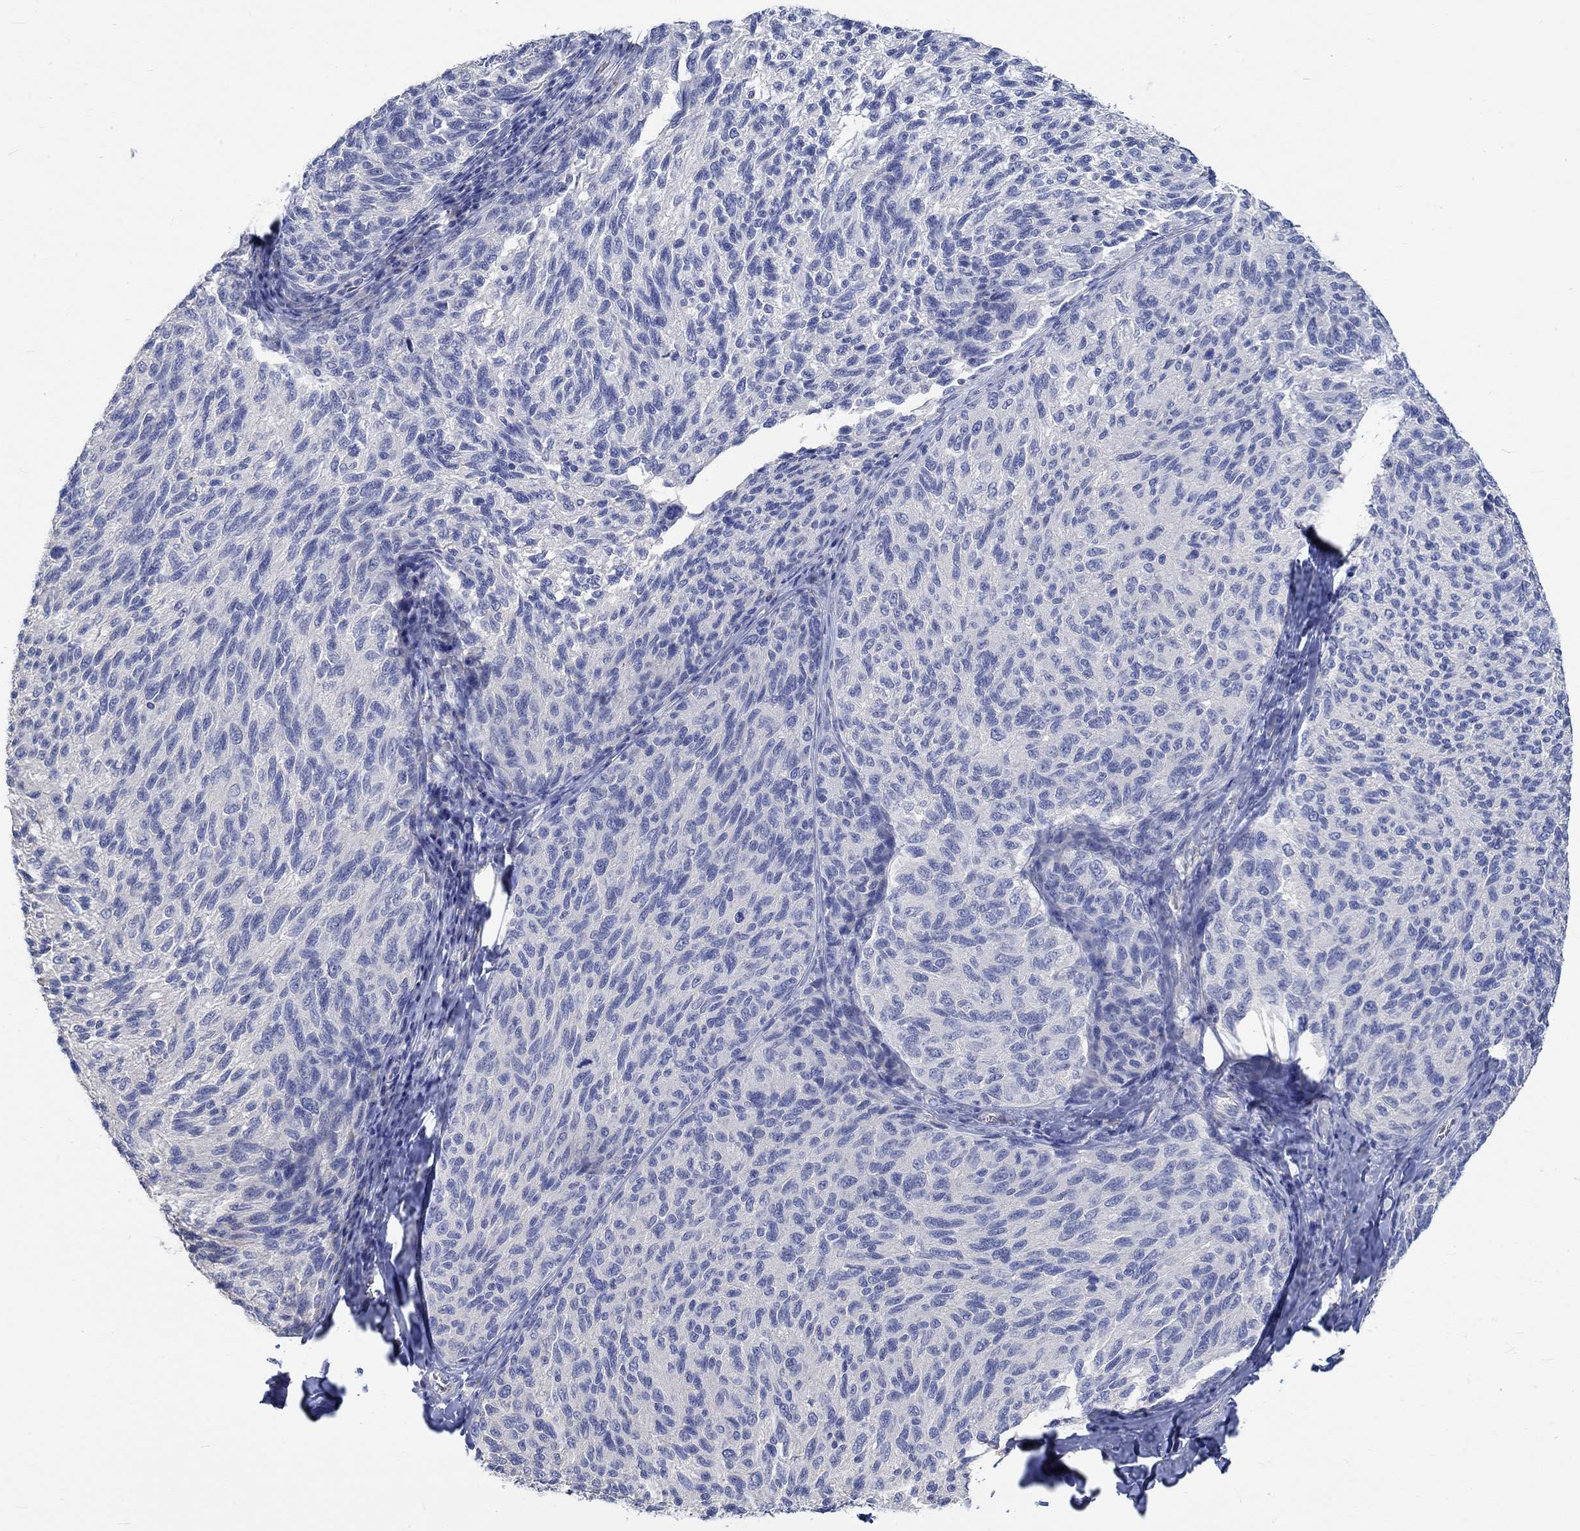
{"staining": {"intensity": "negative", "quantity": "none", "location": "none"}, "tissue": "melanoma", "cell_type": "Tumor cells", "image_type": "cancer", "snomed": [{"axis": "morphology", "description": "Malignant melanoma, NOS"}, {"axis": "topography", "description": "Skin"}], "caption": "Tumor cells show no significant protein expression in malignant melanoma.", "gene": "KCNA1", "patient": {"sex": "female", "age": 73}}